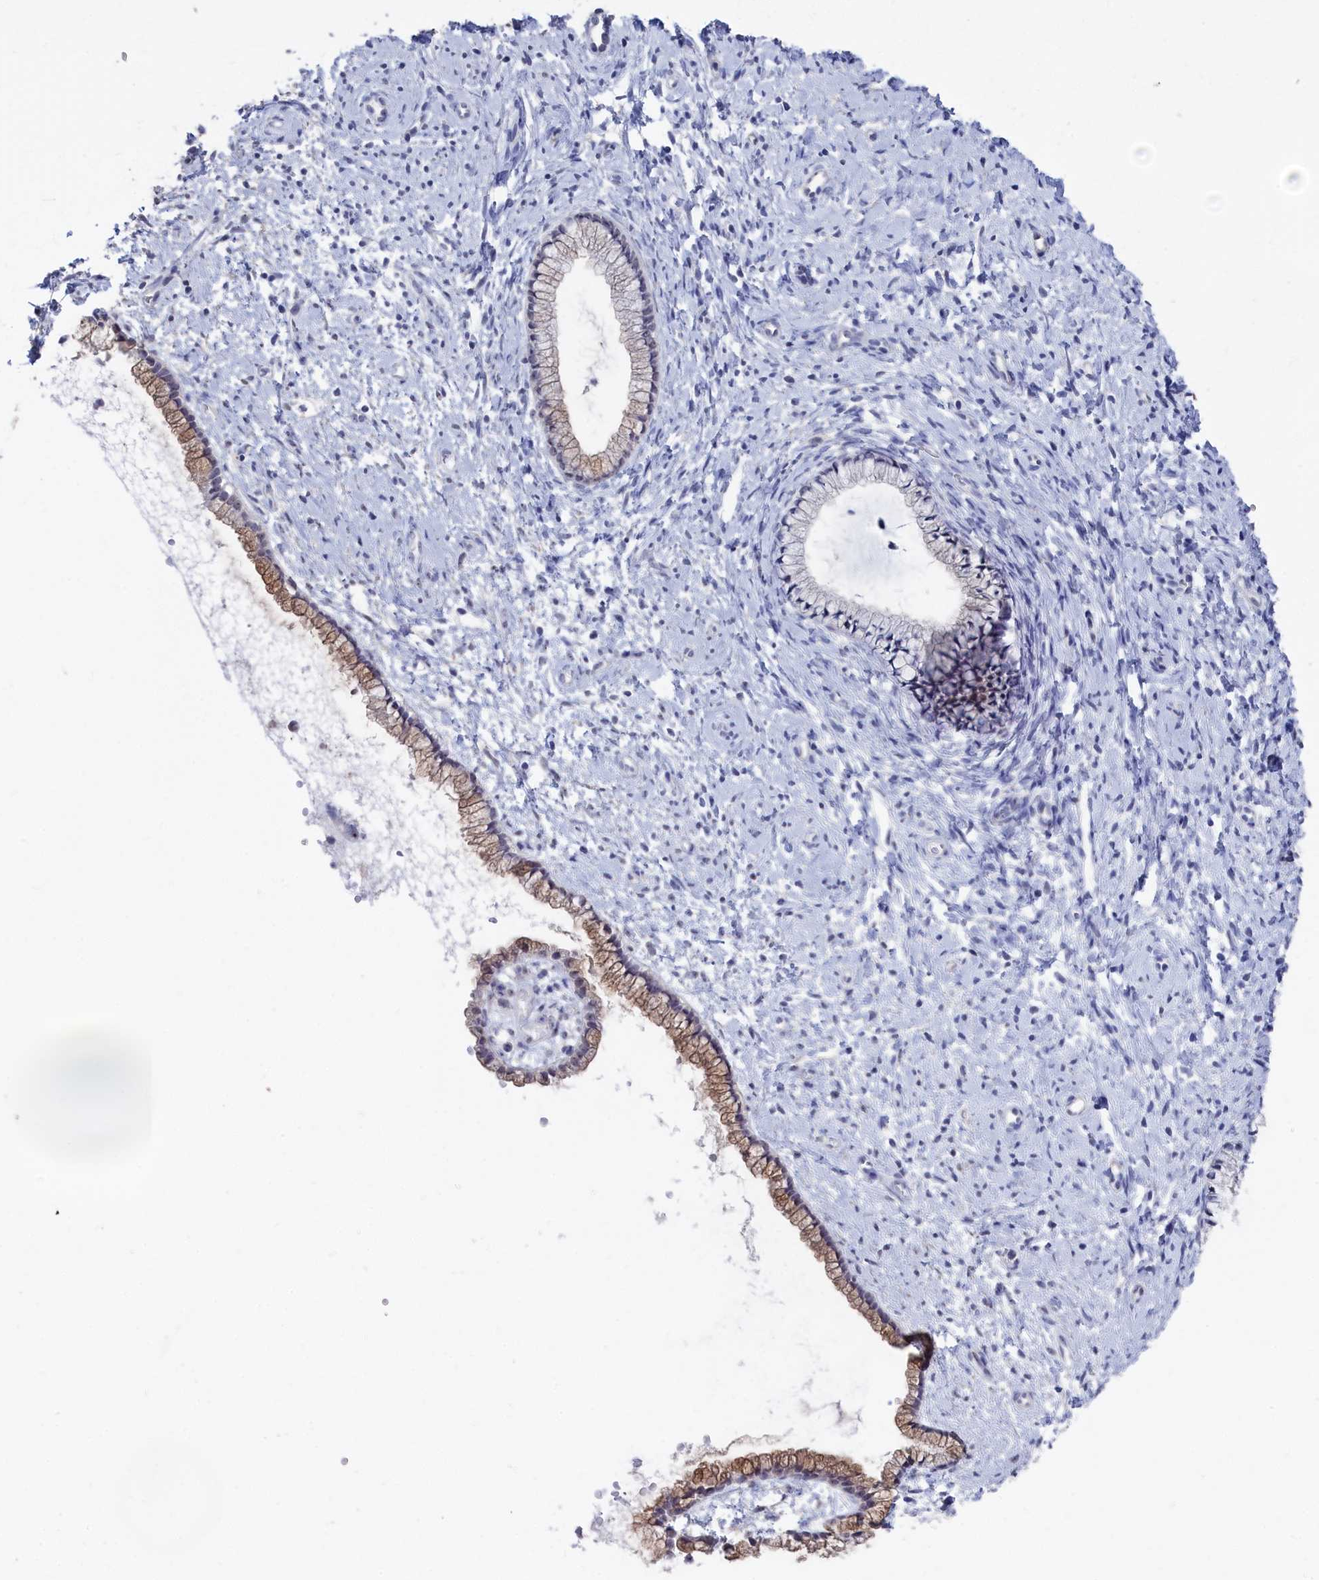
{"staining": {"intensity": "moderate", "quantity": "<25%", "location": "cytoplasmic/membranous"}, "tissue": "cervix", "cell_type": "Glandular cells", "image_type": "normal", "snomed": [{"axis": "morphology", "description": "Normal tissue, NOS"}, {"axis": "topography", "description": "Cervix"}], "caption": "A micrograph of human cervix stained for a protein shows moderate cytoplasmic/membranous brown staining in glandular cells.", "gene": "SEMG2", "patient": {"sex": "female", "age": 57}}